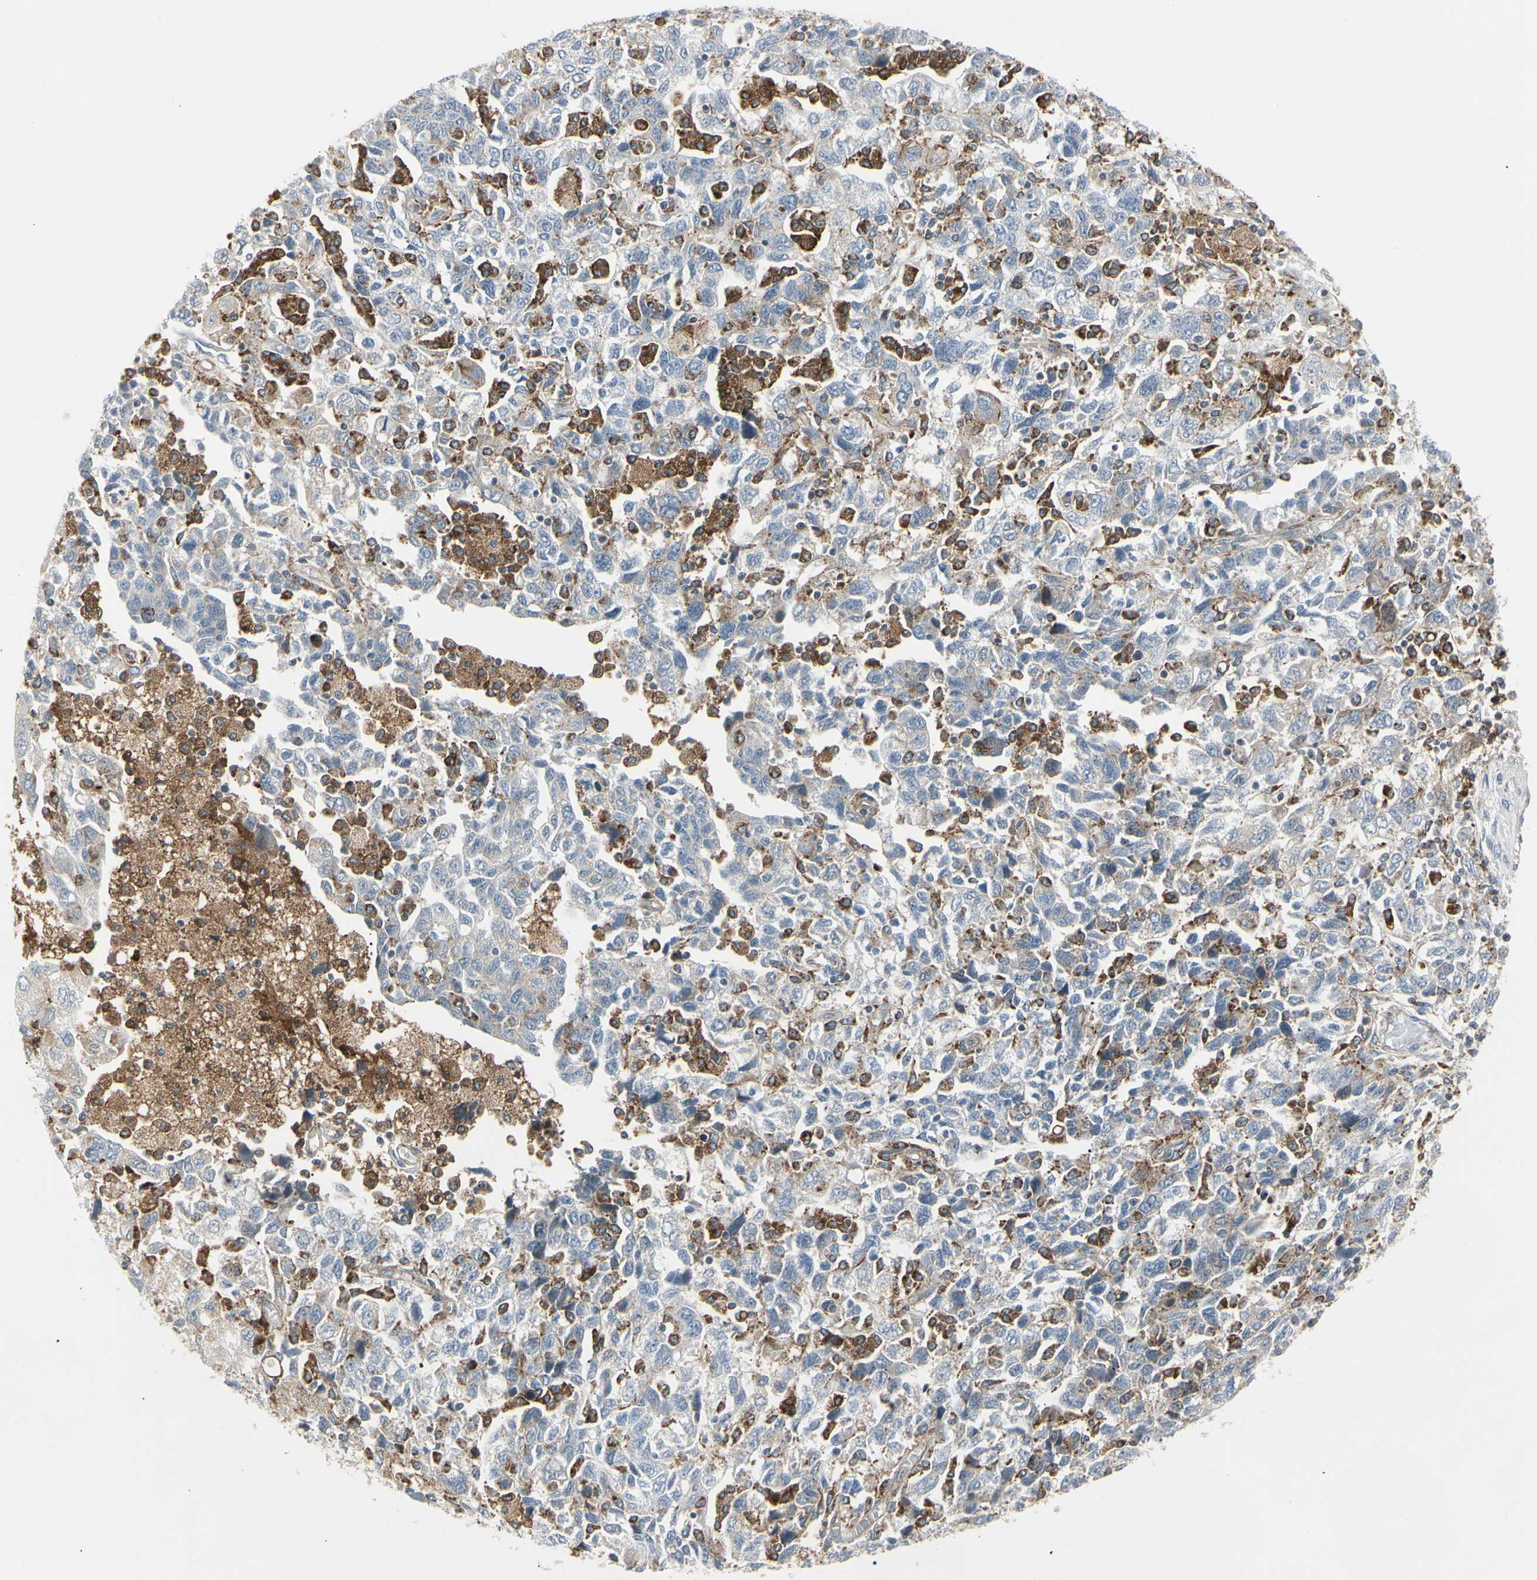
{"staining": {"intensity": "weak", "quantity": "<25%", "location": "cytoplasmic/membranous"}, "tissue": "ovarian cancer", "cell_type": "Tumor cells", "image_type": "cancer", "snomed": [{"axis": "morphology", "description": "Carcinoma, NOS"}, {"axis": "morphology", "description": "Cystadenocarcinoma, serous, NOS"}, {"axis": "topography", "description": "Ovary"}], "caption": "Immunohistochemistry of human ovarian serous cystadenocarcinoma demonstrates no staining in tumor cells.", "gene": "ATP6V1B2", "patient": {"sex": "female", "age": 69}}